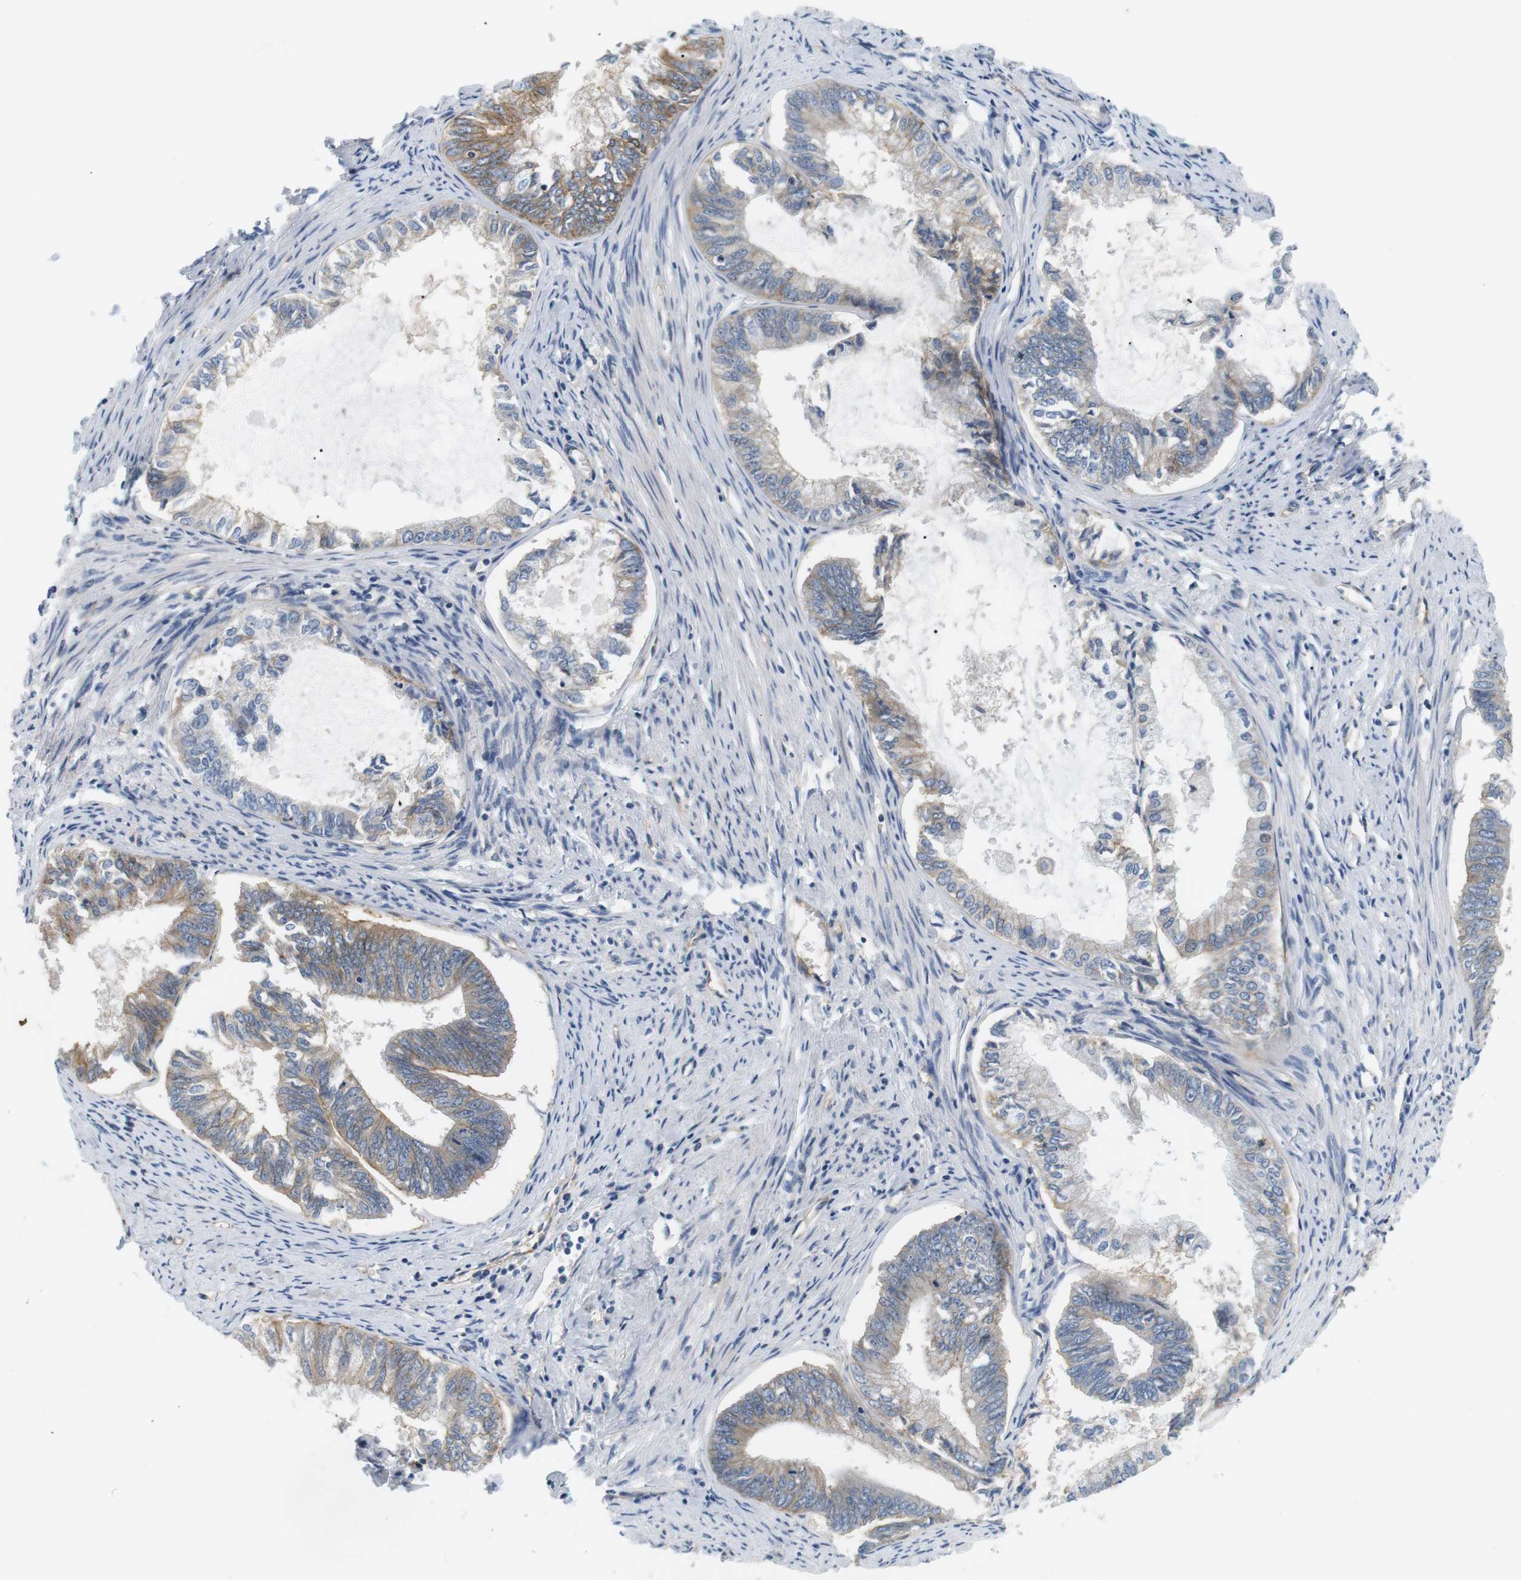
{"staining": {"intensity": "moderate", "quantity": "<25%", "location": "cytoplasmic/membranous"}, "tissue": "endometrial cancer", "cell_type": "Tumor cells", "image_type": "cancer", "snomed": [{"axis": "morphology", "description": "Adenocarcinoma, NOS"}, {"axis": "topography", "description": "Endometrium"}], "caption": "Protein analysis of adenocarcinoma (endometrial) tissue exhibits moderate cytoplasmic/membranous staining in approximately <25% of tumor cells.", "gene": "SLC30A1", "patient": {"sex": "female", "age": 86}}